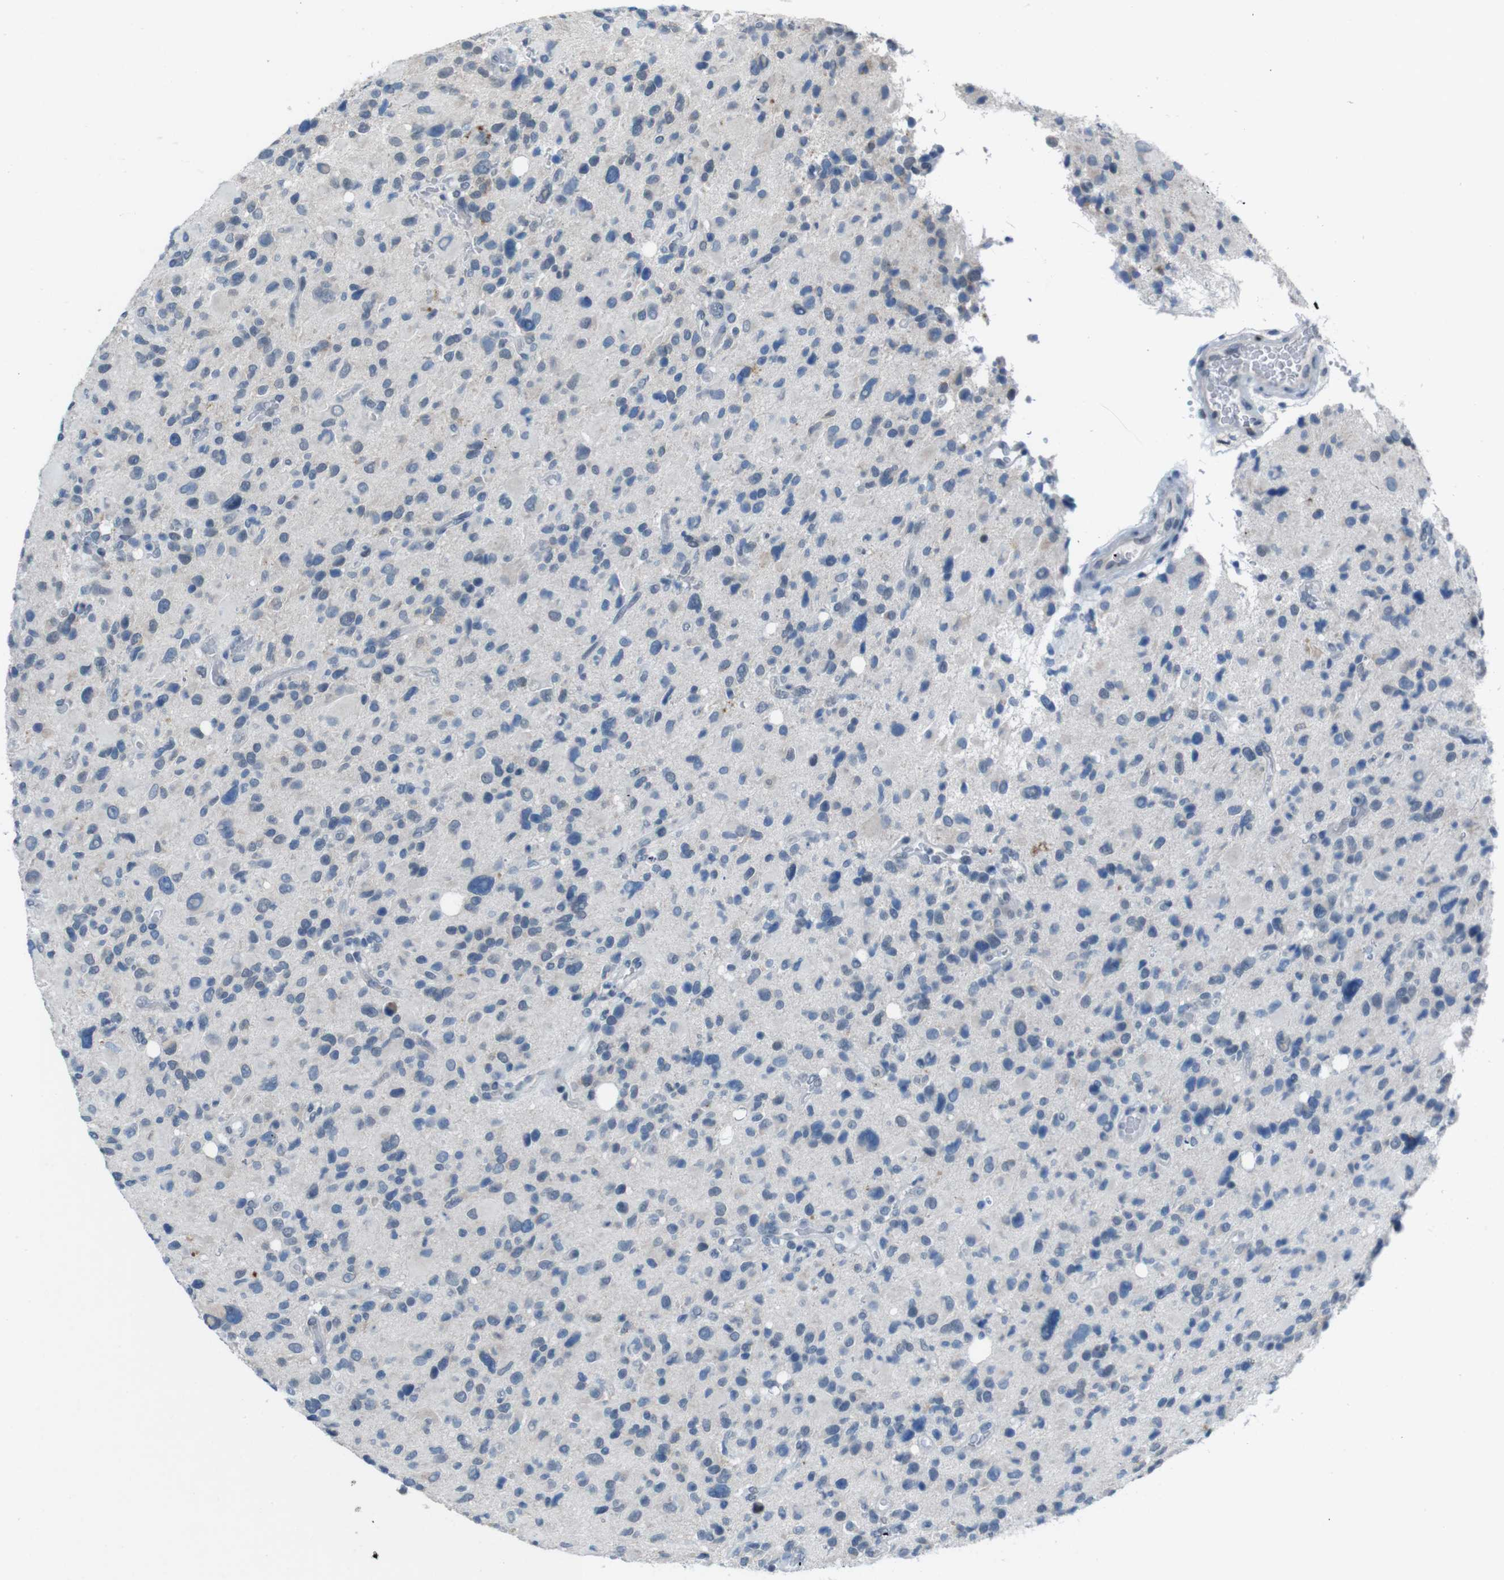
{"staining": {"intensity": "negative", "quantity": "none", "location": "none"}, "tissue": "glioma", "cell_type": "Tumor cells", "image_type": "cancer", "snomed": [{"axis": "morphology", "description": "Glioma, malignant, High grade"}, {"axis": "topography", "description": "Brain"}], "caption": "IHC micrograph of human glioma stained for a protein (brown), which shows no staining in tumor cells. The staining was performed using DAB (3,3'-diaminobenzidine) to visualize the protein expression in brown, while the nuclei were stained in blue with hematoxylin (Magnification: 20x).", "gene": "CDHR2", "patient": {"sex": "male", "age": 48}}